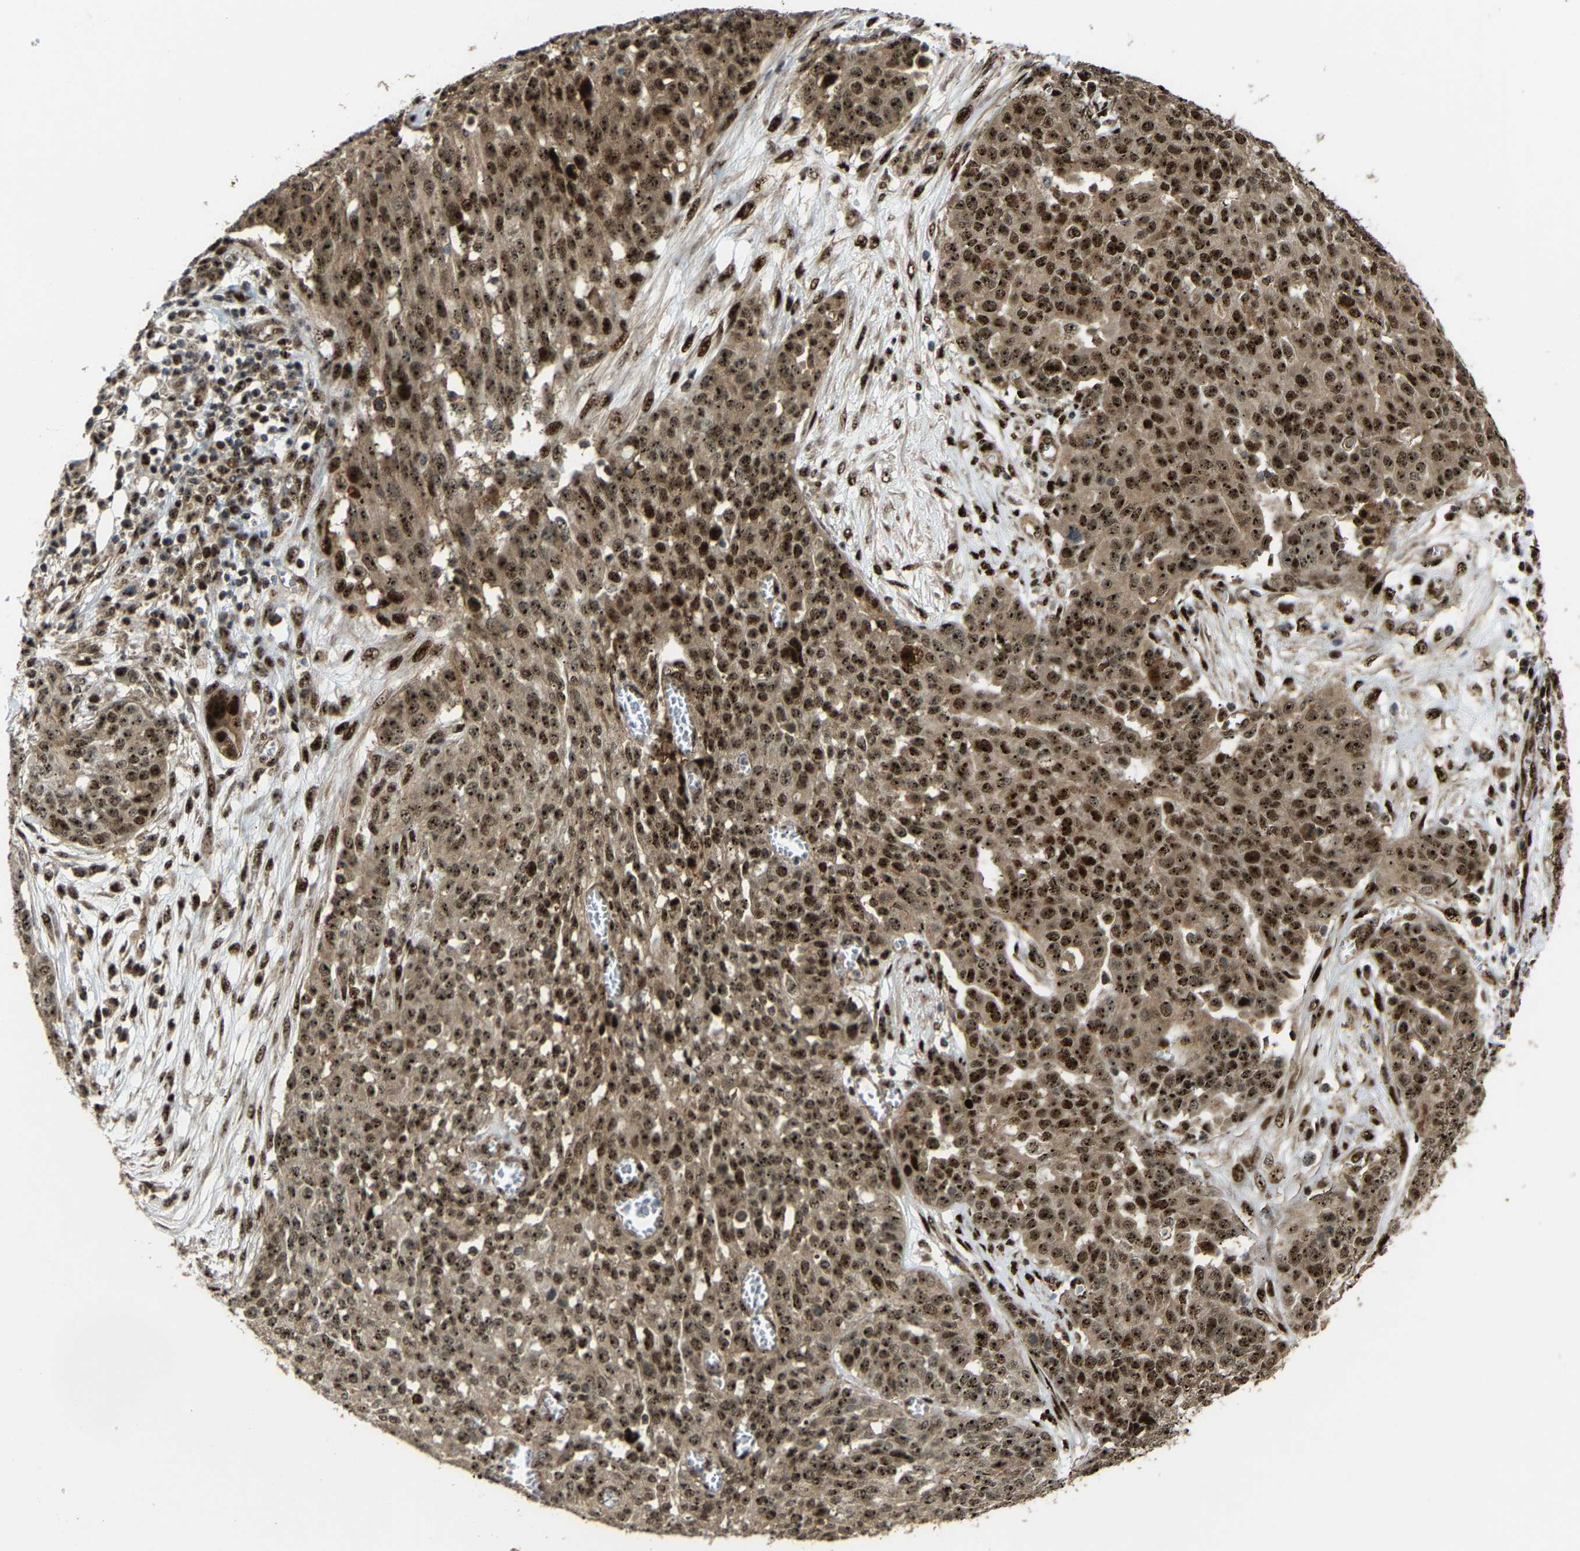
{"staining": {"intensity": "strong", "quantity": ">75%", "location": "cytoplasmic/membranous,nuclear"}, "tissue": "ovarian cancer", "cell_type": "Tumor cells", "image_type": "cancer", "snomed": [{"axis": "morphology", "description": "Cystadenocarcinoma, serous, NOS"}, {"axis": "topography", "description": "Soft tissue"}, {"axis": "topography", "description": "Ovary"}], "caption": "Immunohistochemistry photomicrograph of human ovarian serous cystadenocarcinoma stained for a protein (brown), which exhibits high levels of strong cytoplasmic/membranous and nuclear expression in approximately >75% of tumor cells.", "gene": "ZNF687", "patient": {"sex": "female", "age": 57}}